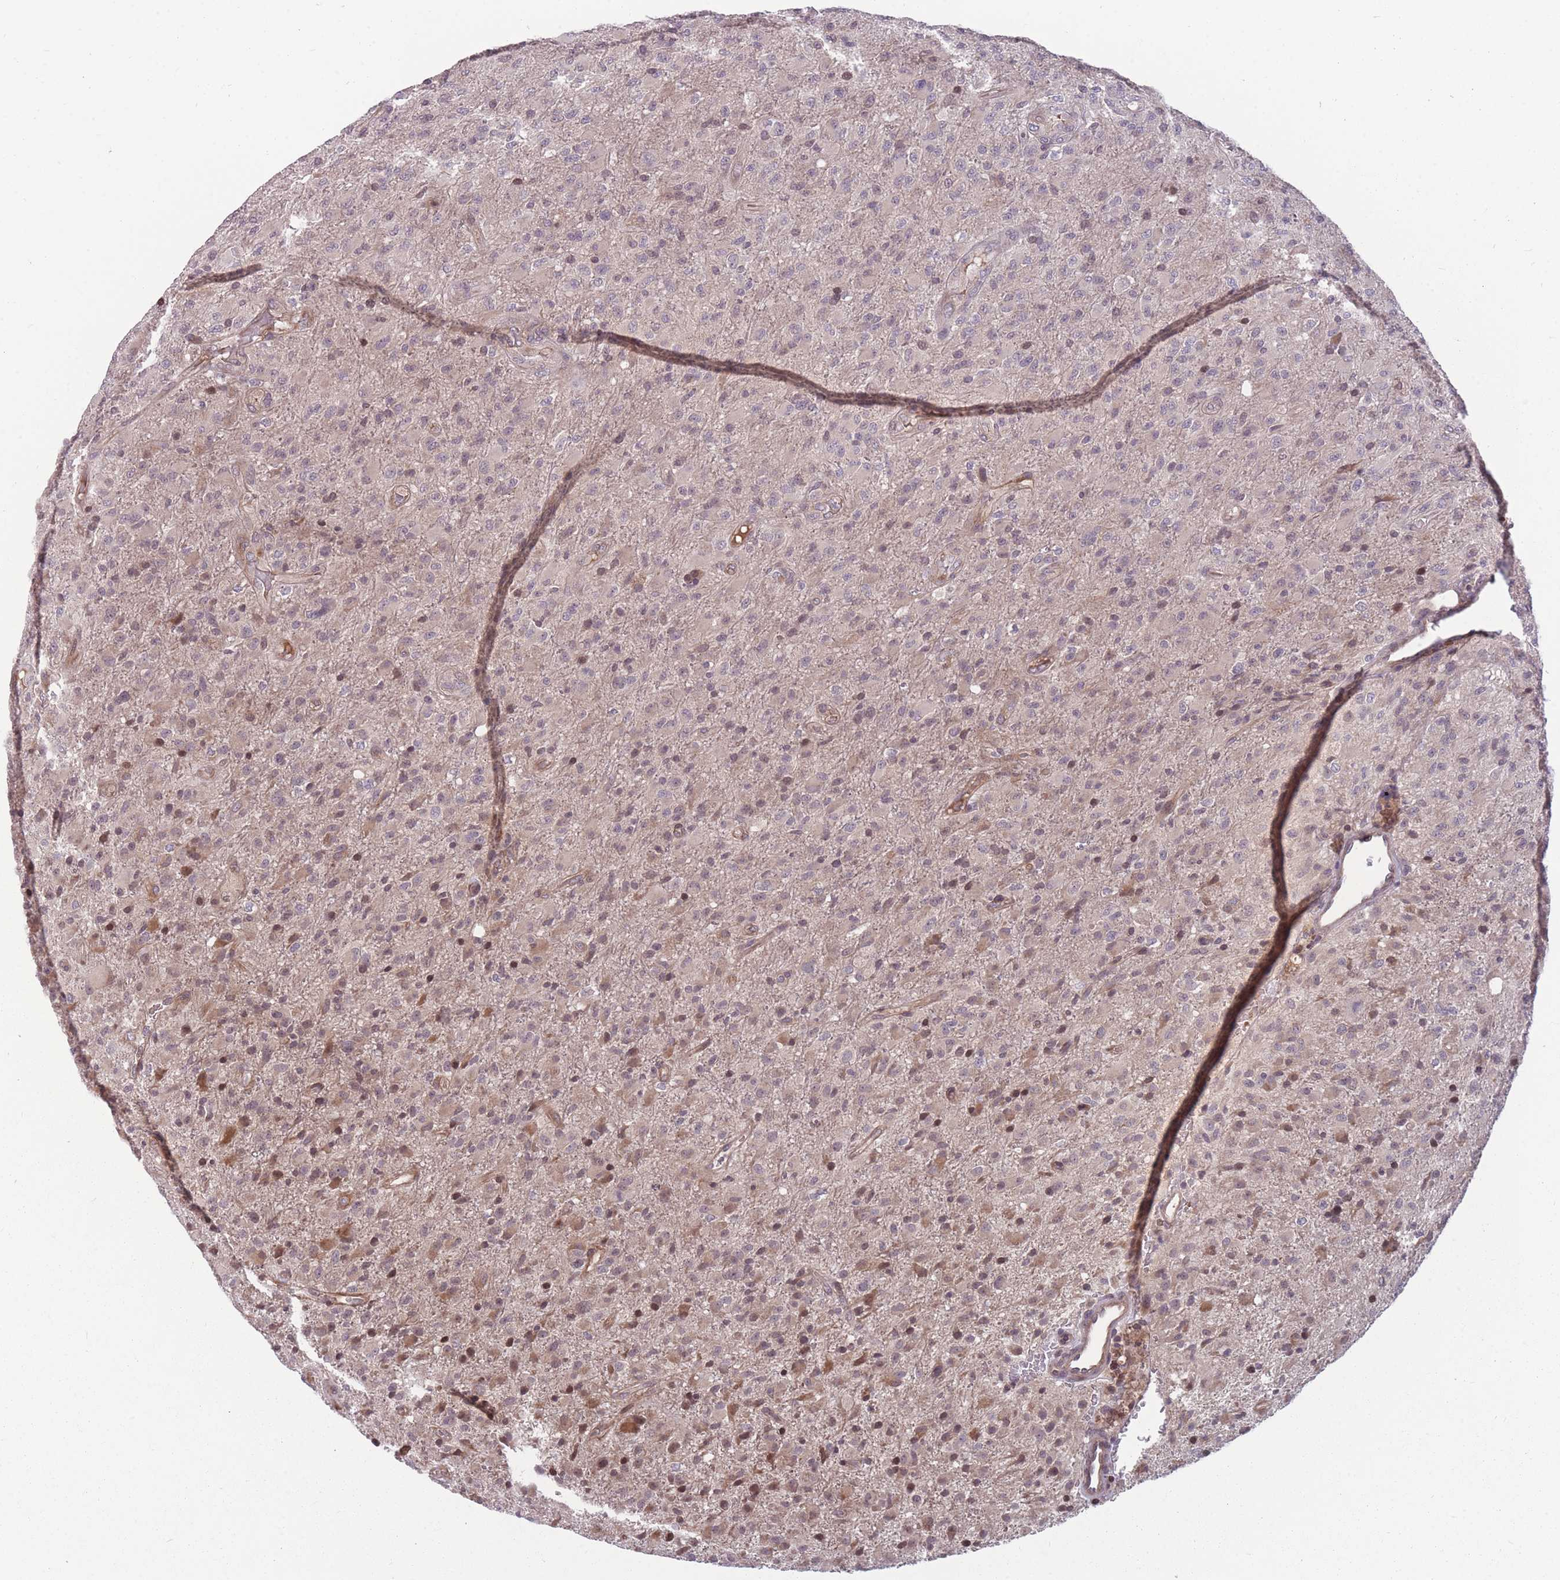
{"staining": {"intensity": "weak", "quantity": "<25%", "location": "cytoplasmic/membranous,nuclear"}, "tissue": "glioma", "cell_type": "Tumor cells", "image_type": "cancer", "snomed": [{"axis": "morphology", "description": "Glioma, malignant, Low grade"}, {"axis": "topography", "description": "Brain"}], "caption": "Tumor cells are negative for protein expression in human low-grade glioma (malignant).", "gene": "GGT5", "patient": {"sex": "male", "age": 65}}